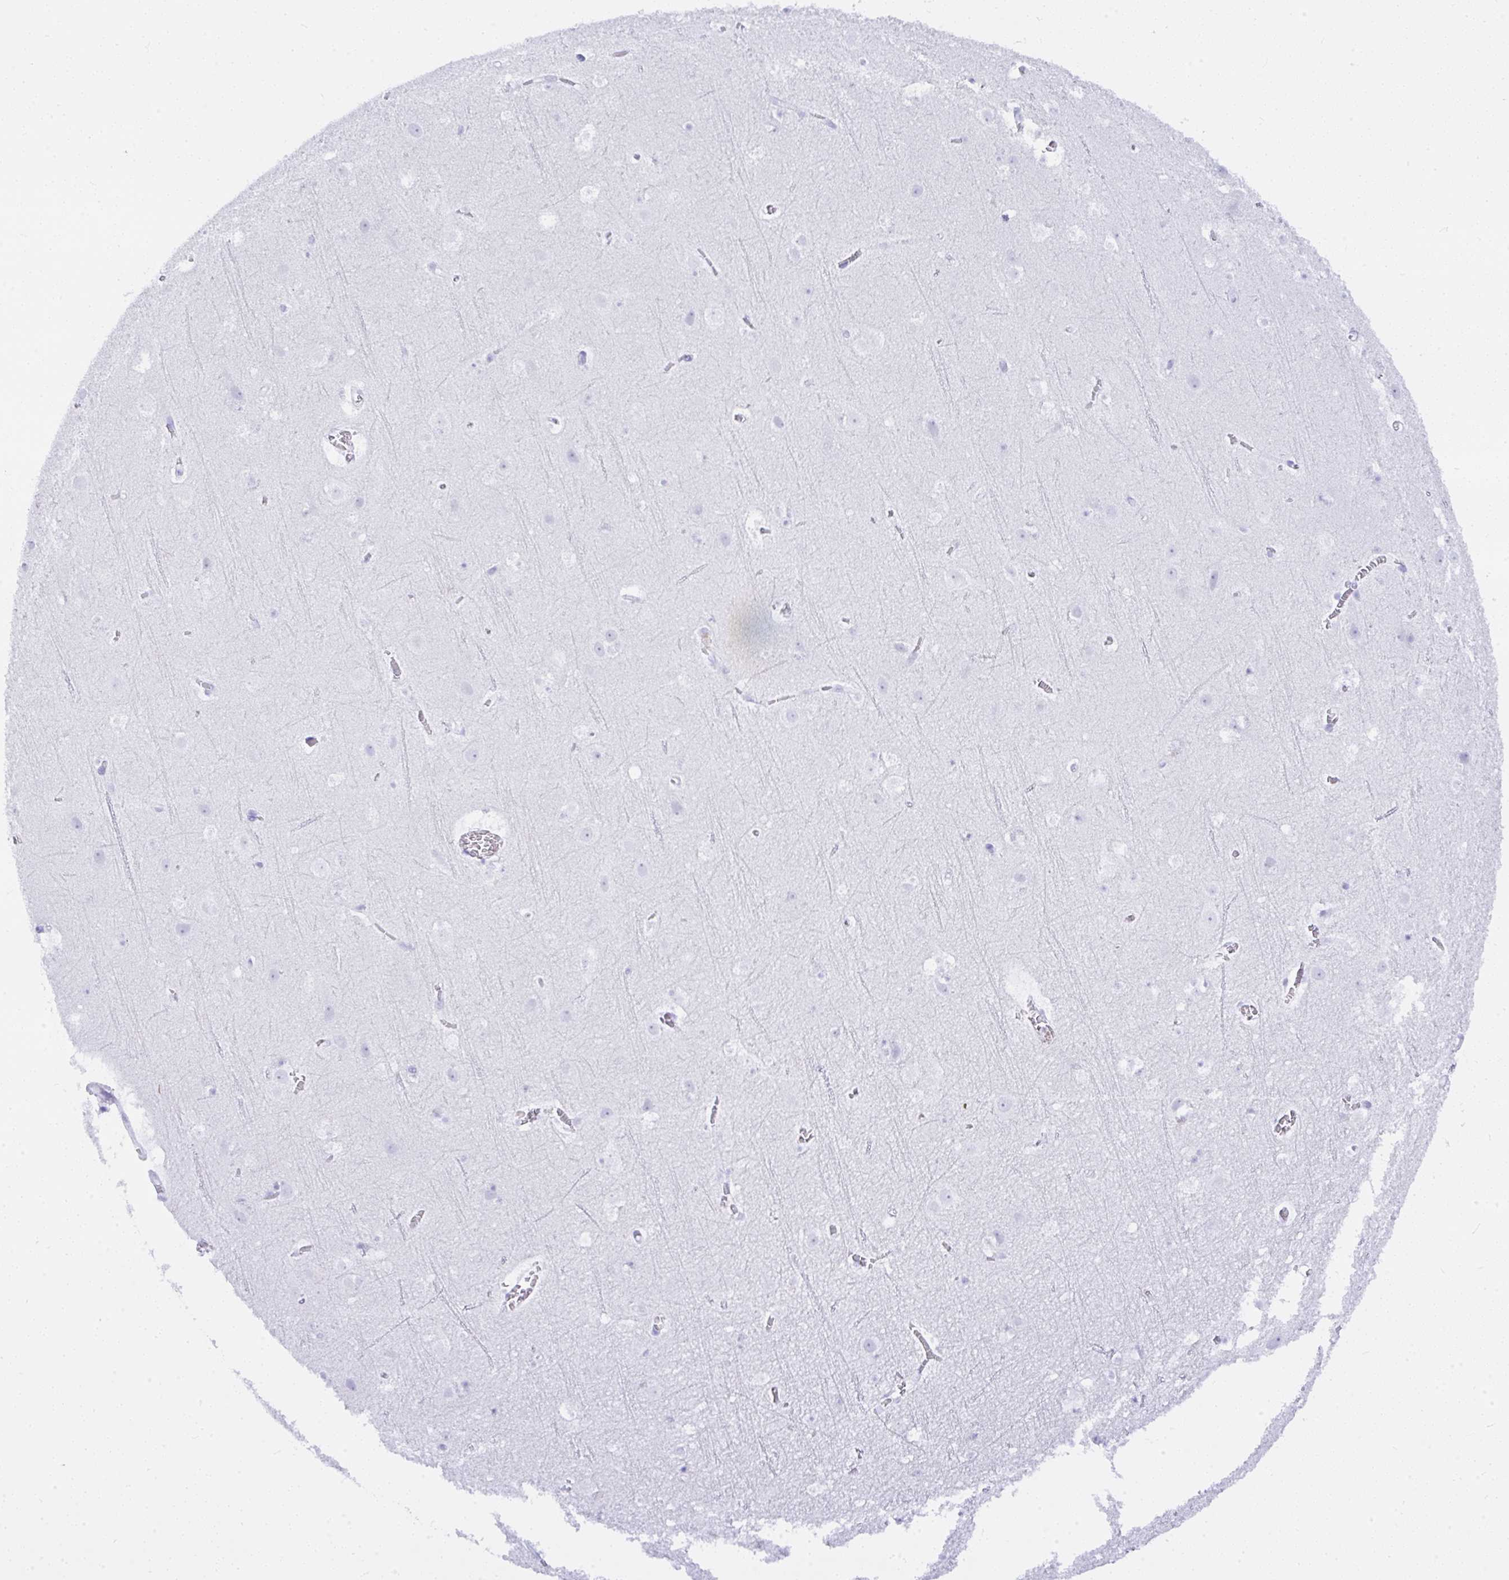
{"staining": {"intensity": "negative", "quantity": "none", "location": "none"}, "tissue": "cerebral cortex", "cell_type": "Endothelial cells", "image_type": "normal", "snomed": [{"axis": "morphology", "description": "Normal tissue, NOS"}, {"axis": "topography", "description": "Cerebral cortex"}], "caption": "The micrograph shows no staining of endothelial cells in normal cerebral cortex. (DAB immunohistochemistry (IHC), high magnification).", "gene": "SEL1L2", "patient": {"sex": "female", "age": 42}}